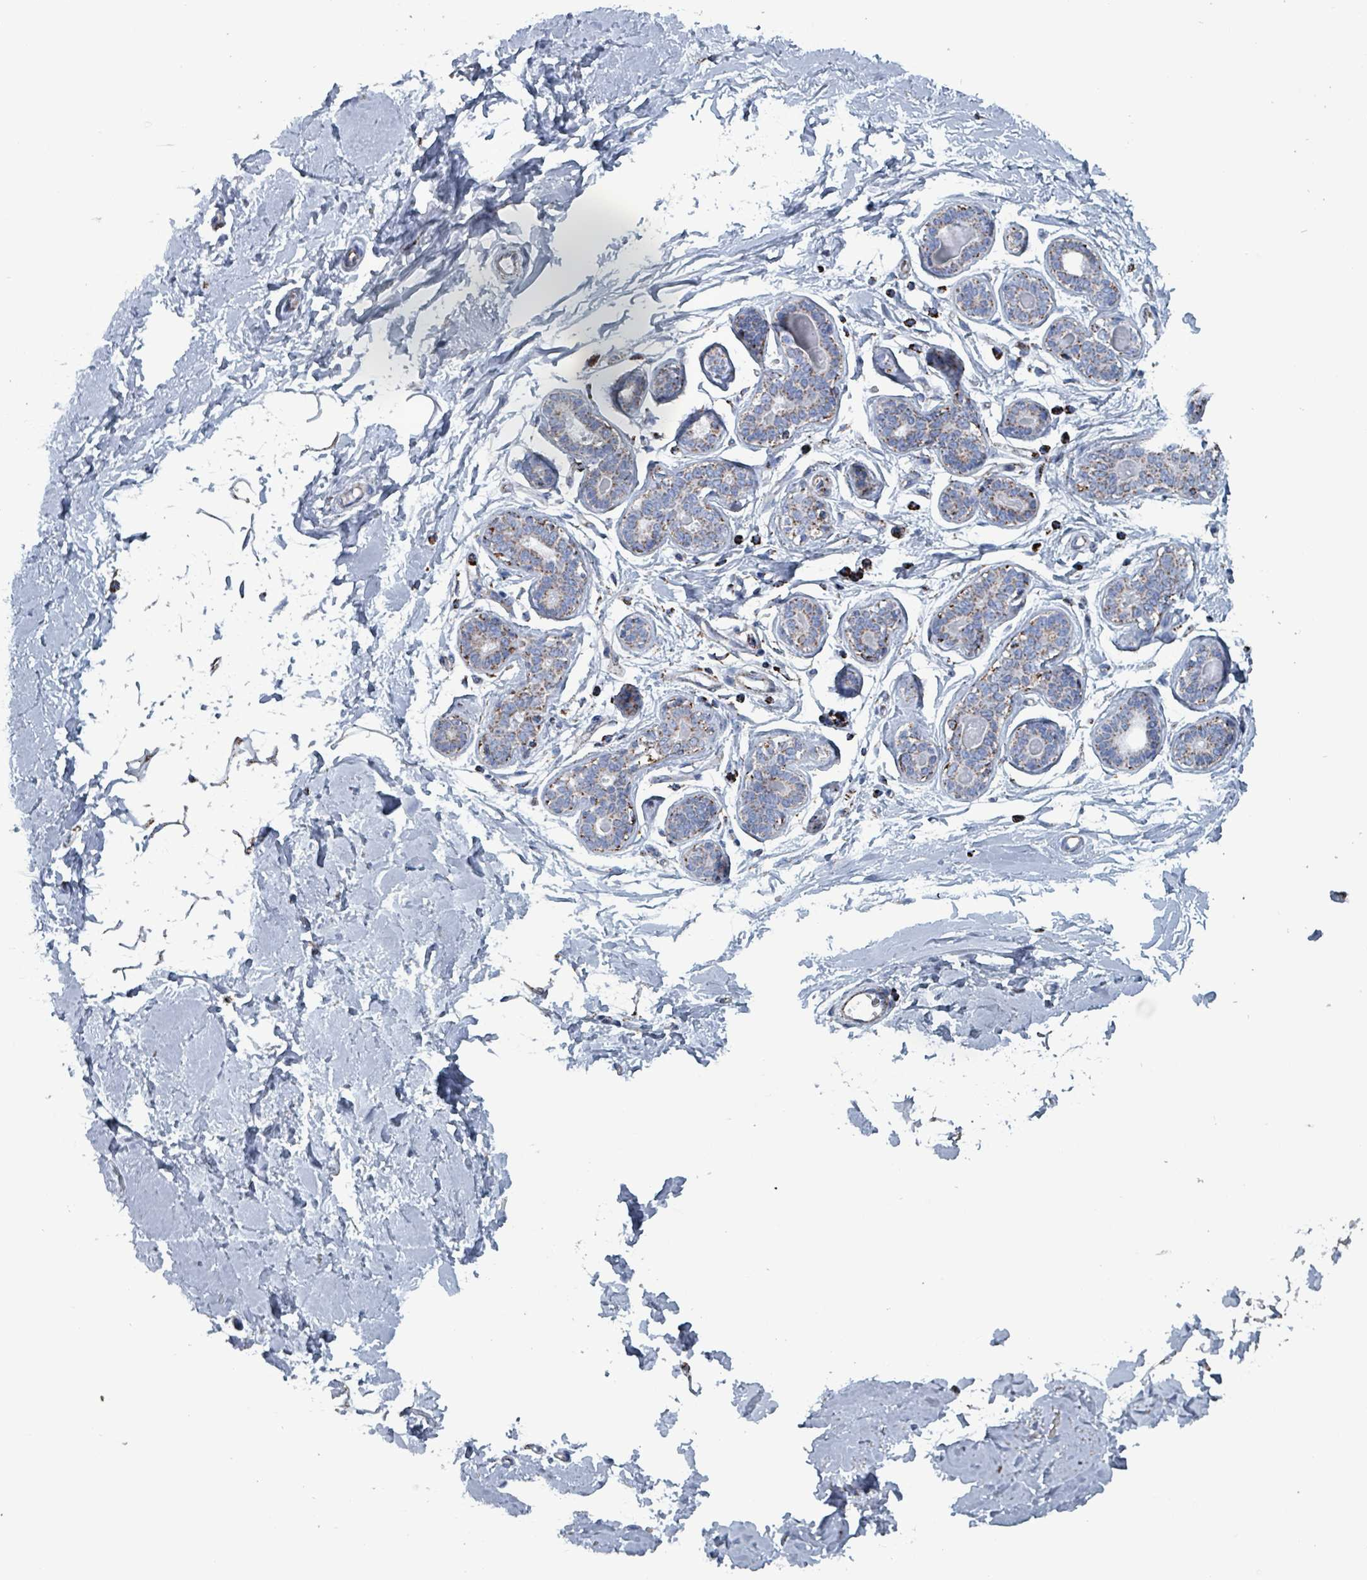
{"staining": {"intensity": "moderate", "quantity": ">75%", "location": "cytoplasmic/membranous"}, "tissue": "breast", "cell_type": "Adipocytes", "image_type": "normal", "snomed": [{"axis": "morphology", "description": "Normal tissue, NOS"}, {"axis": "topography", "description": "Breast"}], "caption": "Immunohistochemistry (IHC) photomicrograph of benign breast: breast stained using immunohistochemistry (IHC) displays medium levels of moderate protein expression localized specifically in the cytoplasmic/membranous of adipocytes, appearing as a cytoplasmic/membranous brown color.", "gene": "IDH3B", "patient": {"sex": "female", "age": 23}}